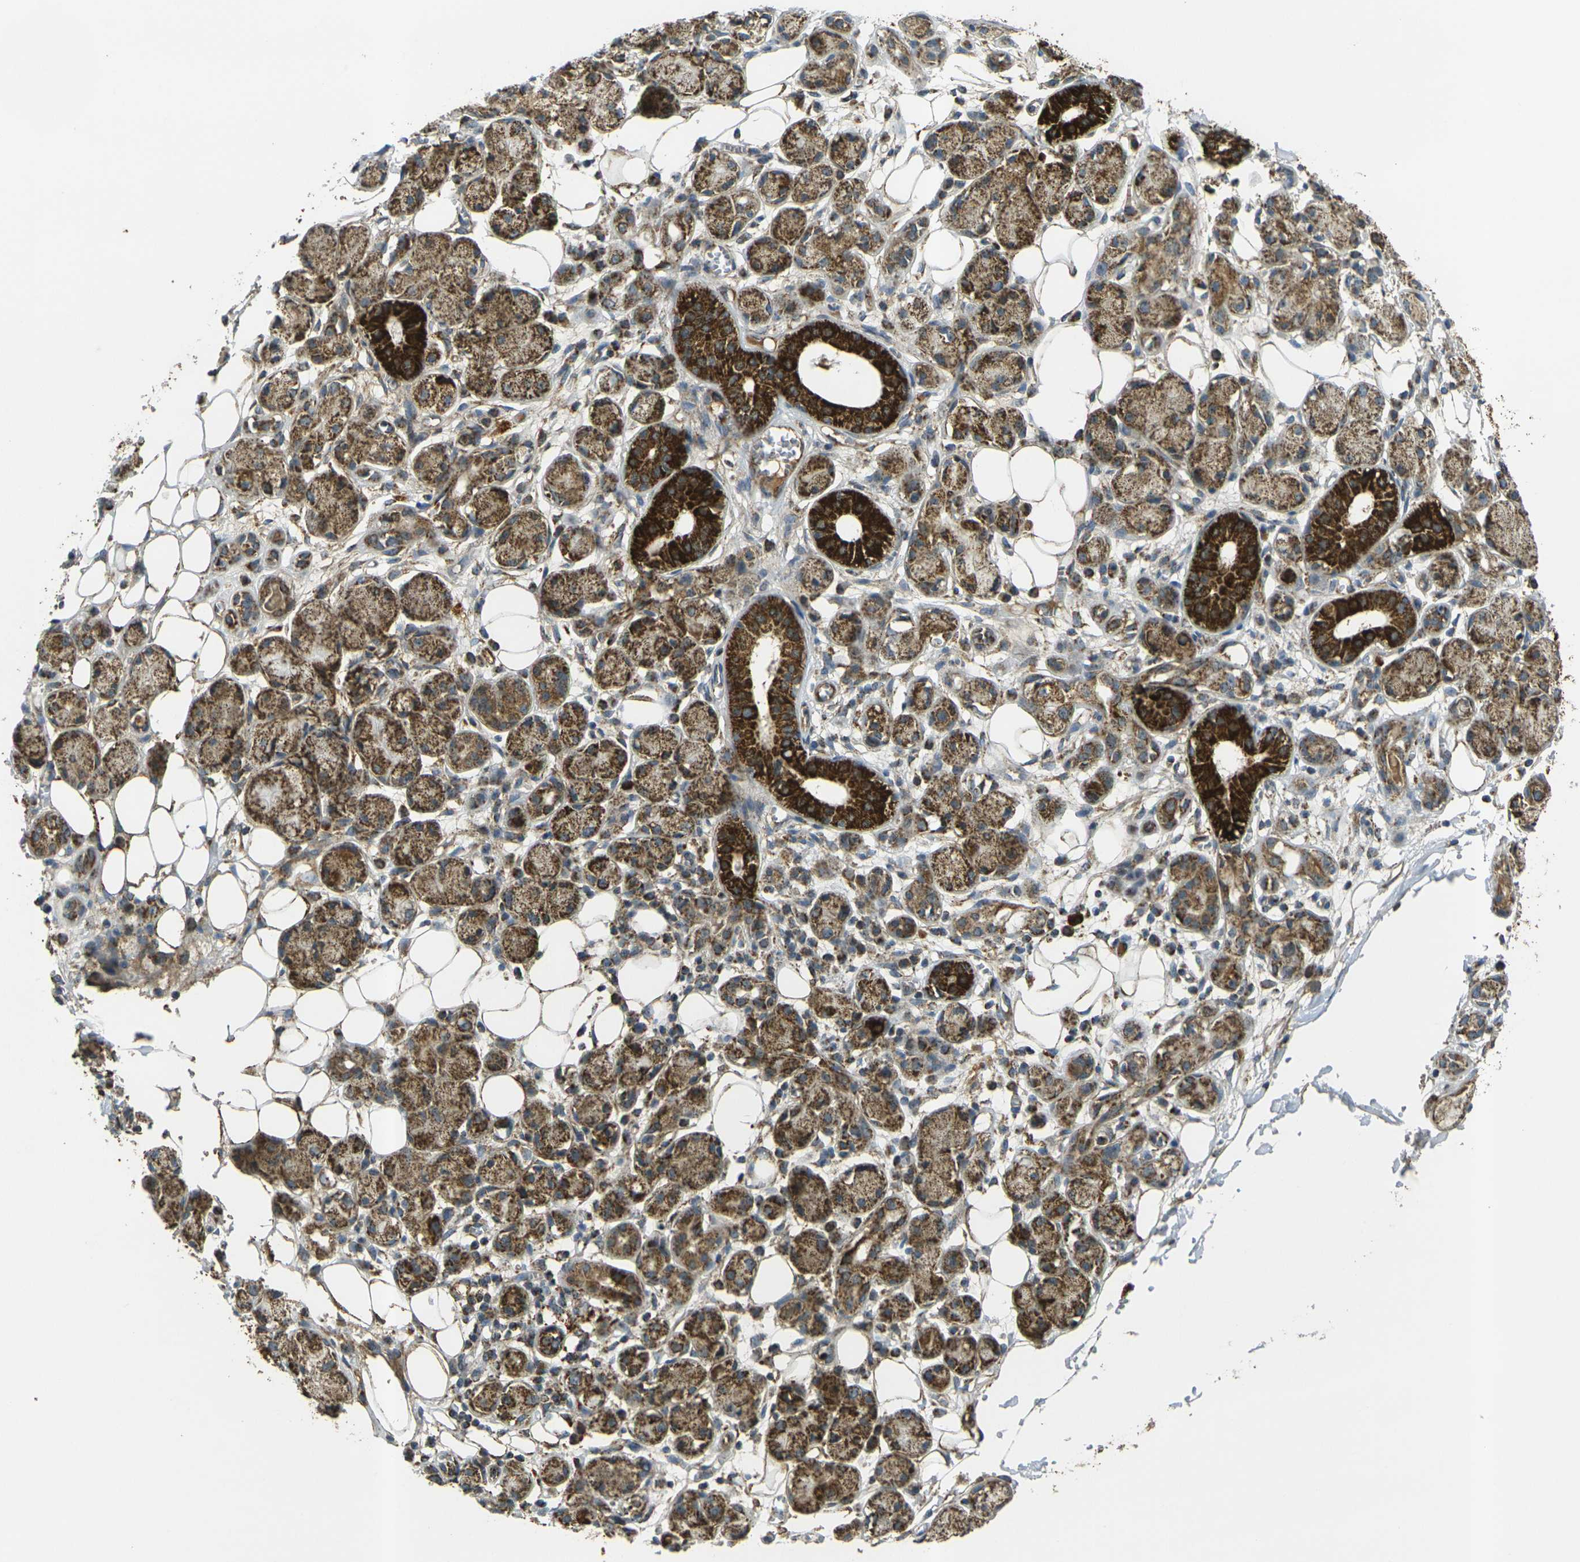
{"staining": {"intensity": "strong", "quantity": ">75%", "location": "cytoplasmic/membranous"}, "tissue": "adipose tissue", "cell_type": "Adipocytes", "image_type": "normal", "snomed": [{"axis": "morphology", "description": "Normal tissue, NOS"}, {"axis": "morphology", "description": "Inflammation, NOS"}, {"axis": "topography", "description": "Vascular tissue"}, {"axis": "topography", "description": "Salivary gland"}], "caption": "Immunohistochemistry (IHC) staining of benign adipose tissue, which exhibits high levels of strong cytoplasmic/membranous staining in approximately >75% of adipocytes indicating strong cytoplasmic/membranous protein positivity. The staining was performed using DAB (brown) for protein detection and nuclei were counterstained in hematoxylin (blue).", "gene": "IGF1R", "patient": {"sex": "female", "age": 75}}